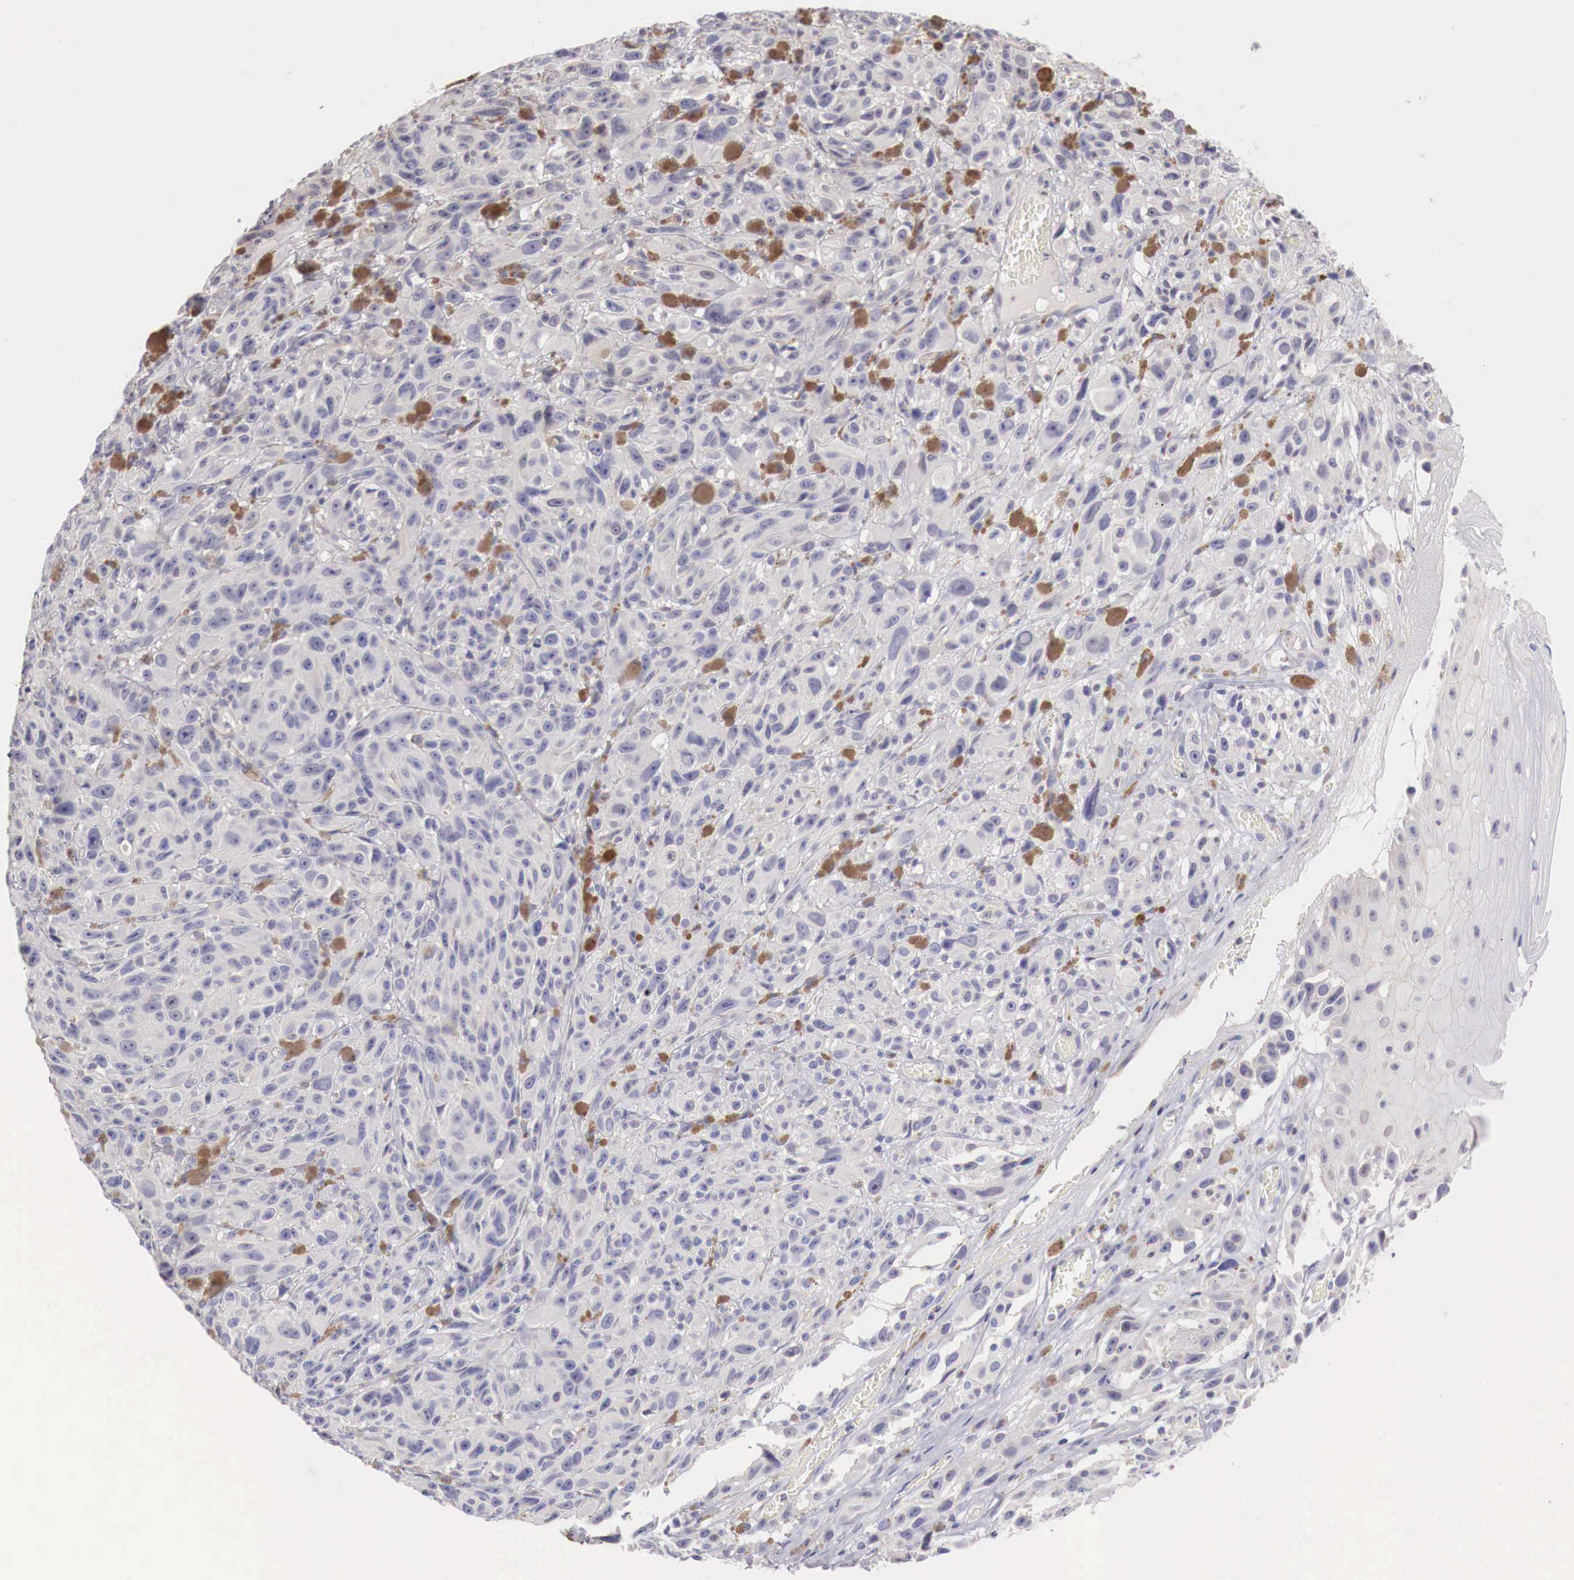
{"staining": {"intensity": "weak", "quantity": "<25%", "location": "cytoplasmic/membranous"}, "tissue": "melanoma", "cell_type": "Tumor cells", "image_type": "cancer", "snomed": [{"axis": "morphology", "description": "Malignant melanoma, NOS"}, {"axis": "topography", "description": "Skin"}], "caption": "Immunohistochemistry of malignant melanoma displays no staining in tumor cells.", "gene": "TRIM13", "patient": {"sex": "male", "age": 67}}